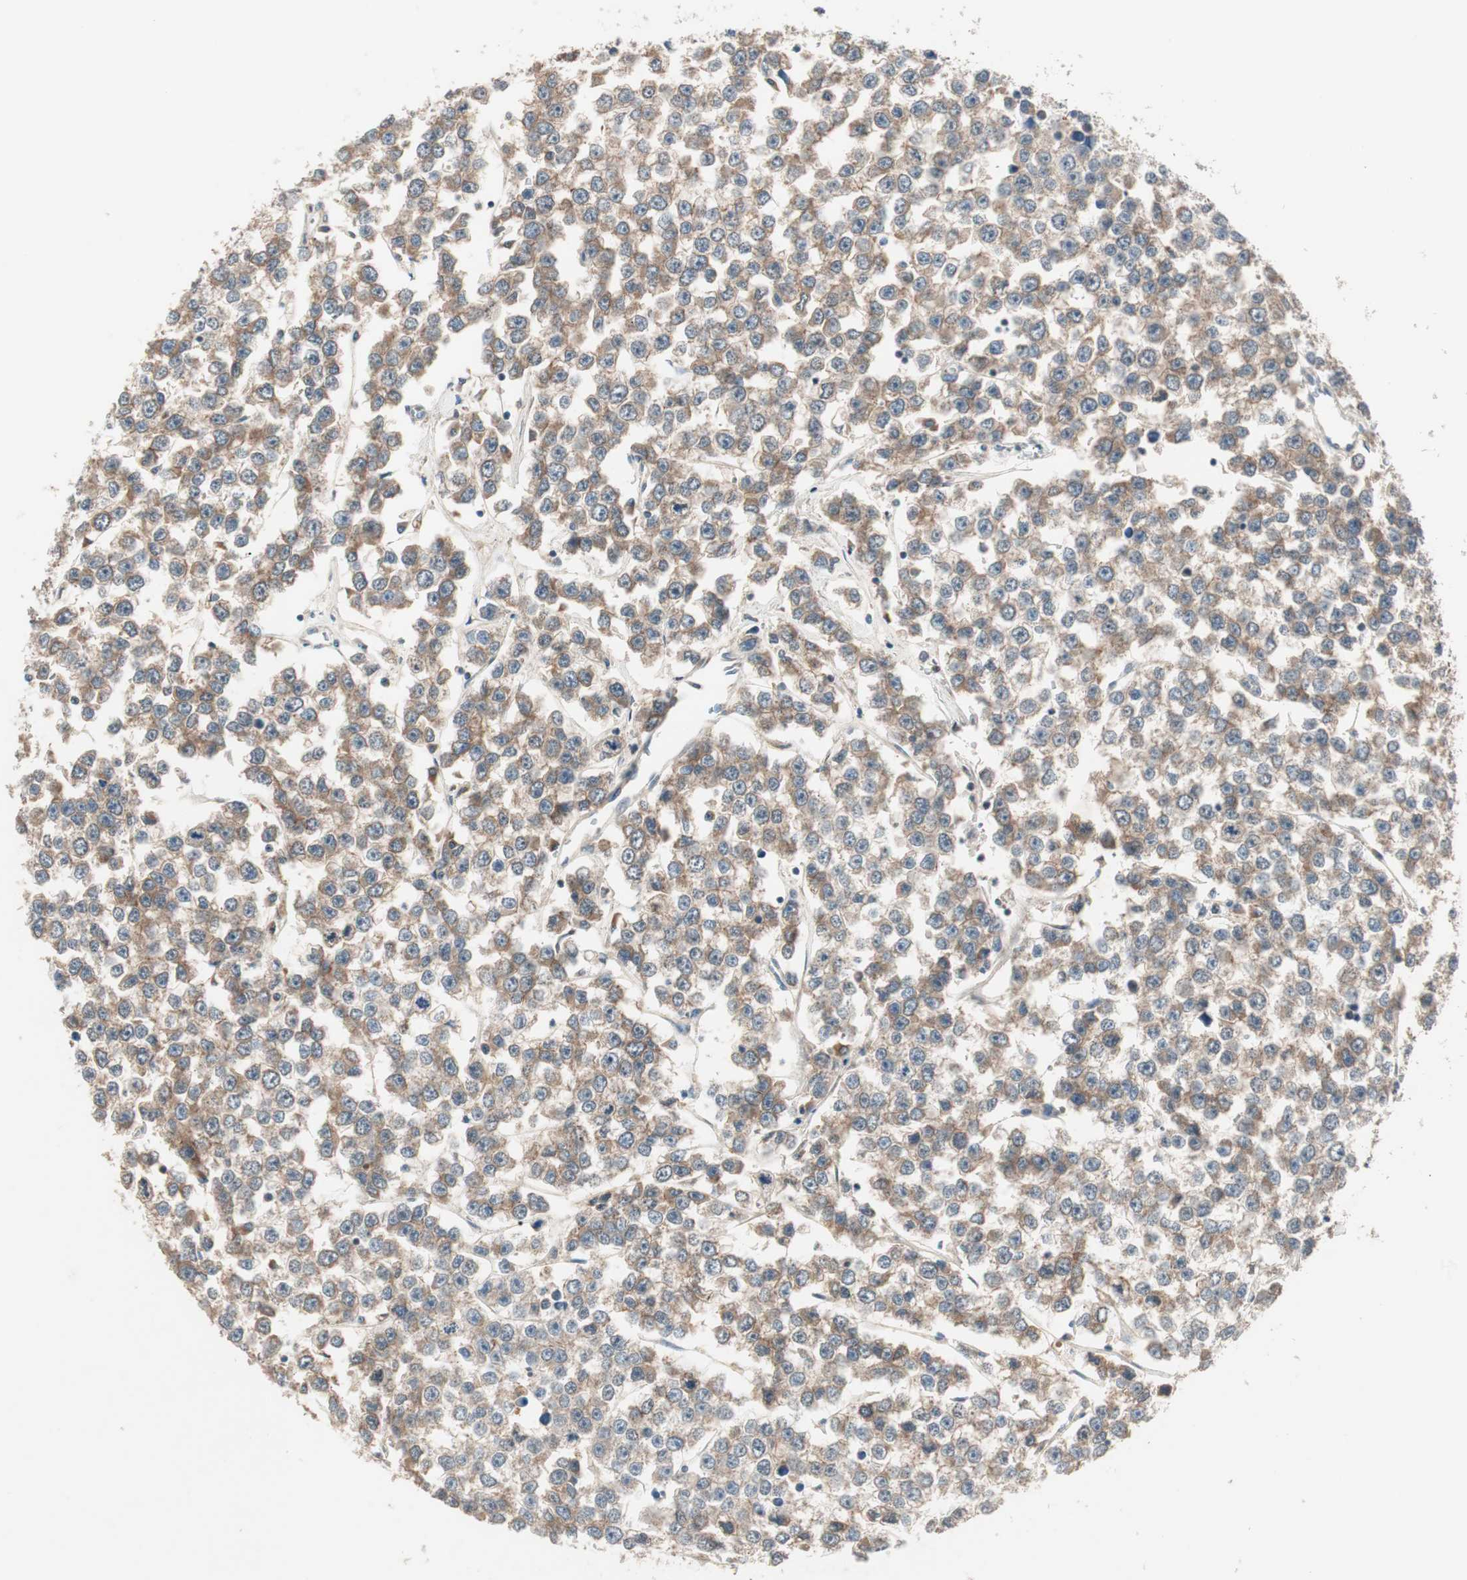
{"staining": {"intensity": "moderate", "quantity": ">75%", "location": "cytoplasmic/membranous"}, "tissue": "testis cancer", "cell_type": "Tumor cells", "image_type": "cancer", "snomed": [{"axis": "morphology", "description": "Seminoma, NOS"}, {"axis": "morphology", "description": "Carcinoma, Embryonal, NOS"}, {"axis": "topography", "description": "Testis"}], "caption": "Protein expression by immunohistochemistry demonstrates moderate cytoplasmic/membranous staining in approximately >75% of tumor cells in embryonal carcinoma (testis).", "gene": "HPN", "patient": {"sex": "male", "age": 52}}